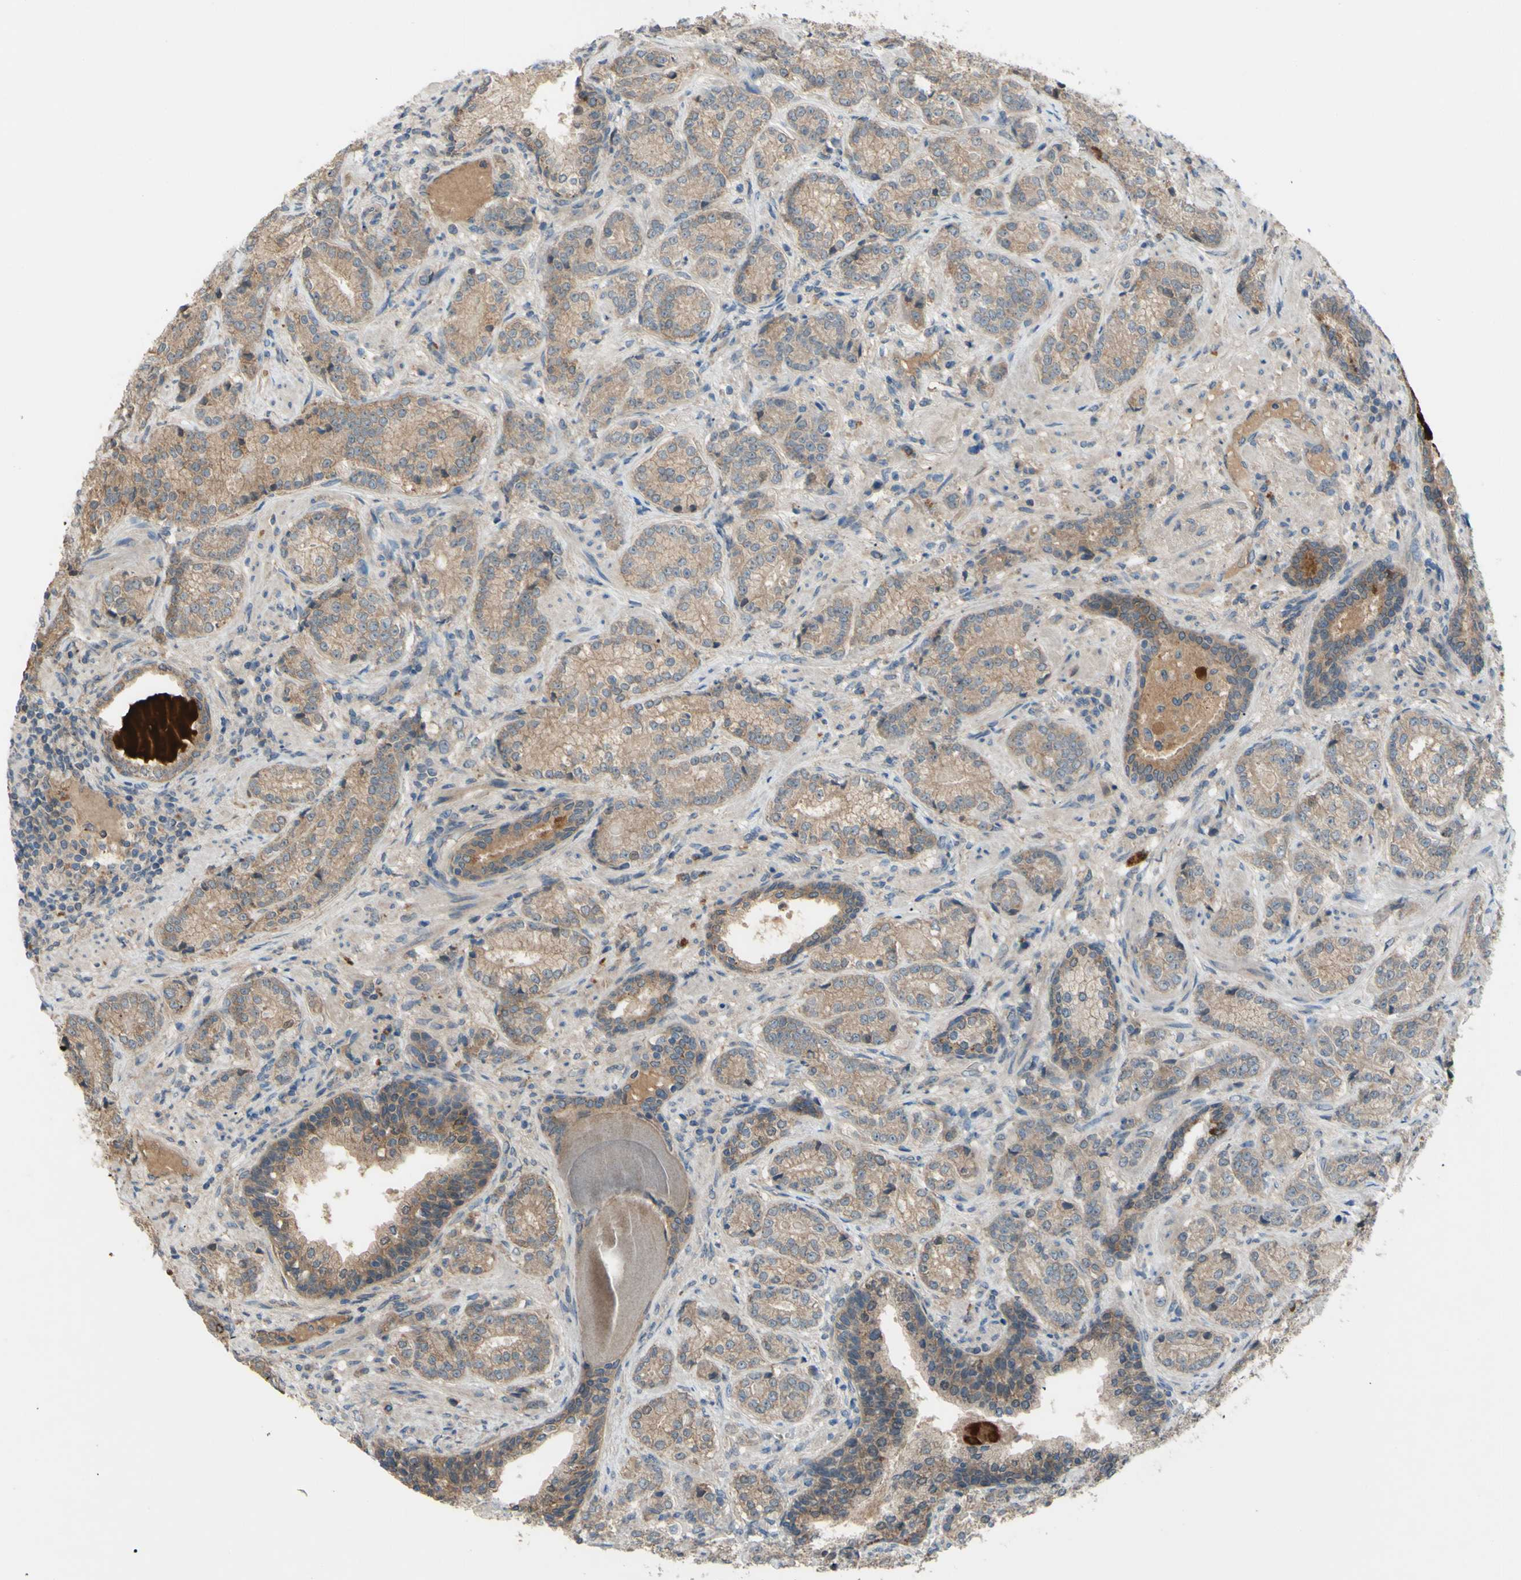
{"staining": {"intensity": "weak", "quantity": ">75%", "location": "cytoplasmic/membranous"}, "tissue": "prostate cancer", "cell_type": "Tumor cells", "image_type": "cancer", "snomed": [{"axis": "morphology", "description": "Adenocarcinoma, High grade"}, {"axis": "topography", "description": "Prostate"}], "caption": "Prostate cancer stained for a protein (brown) displays weak cytoplasmic/membranous positive expression in about >75% of tumor cells.", "gene": "AFP", "patient": {"sex": "male", "age": 61}}